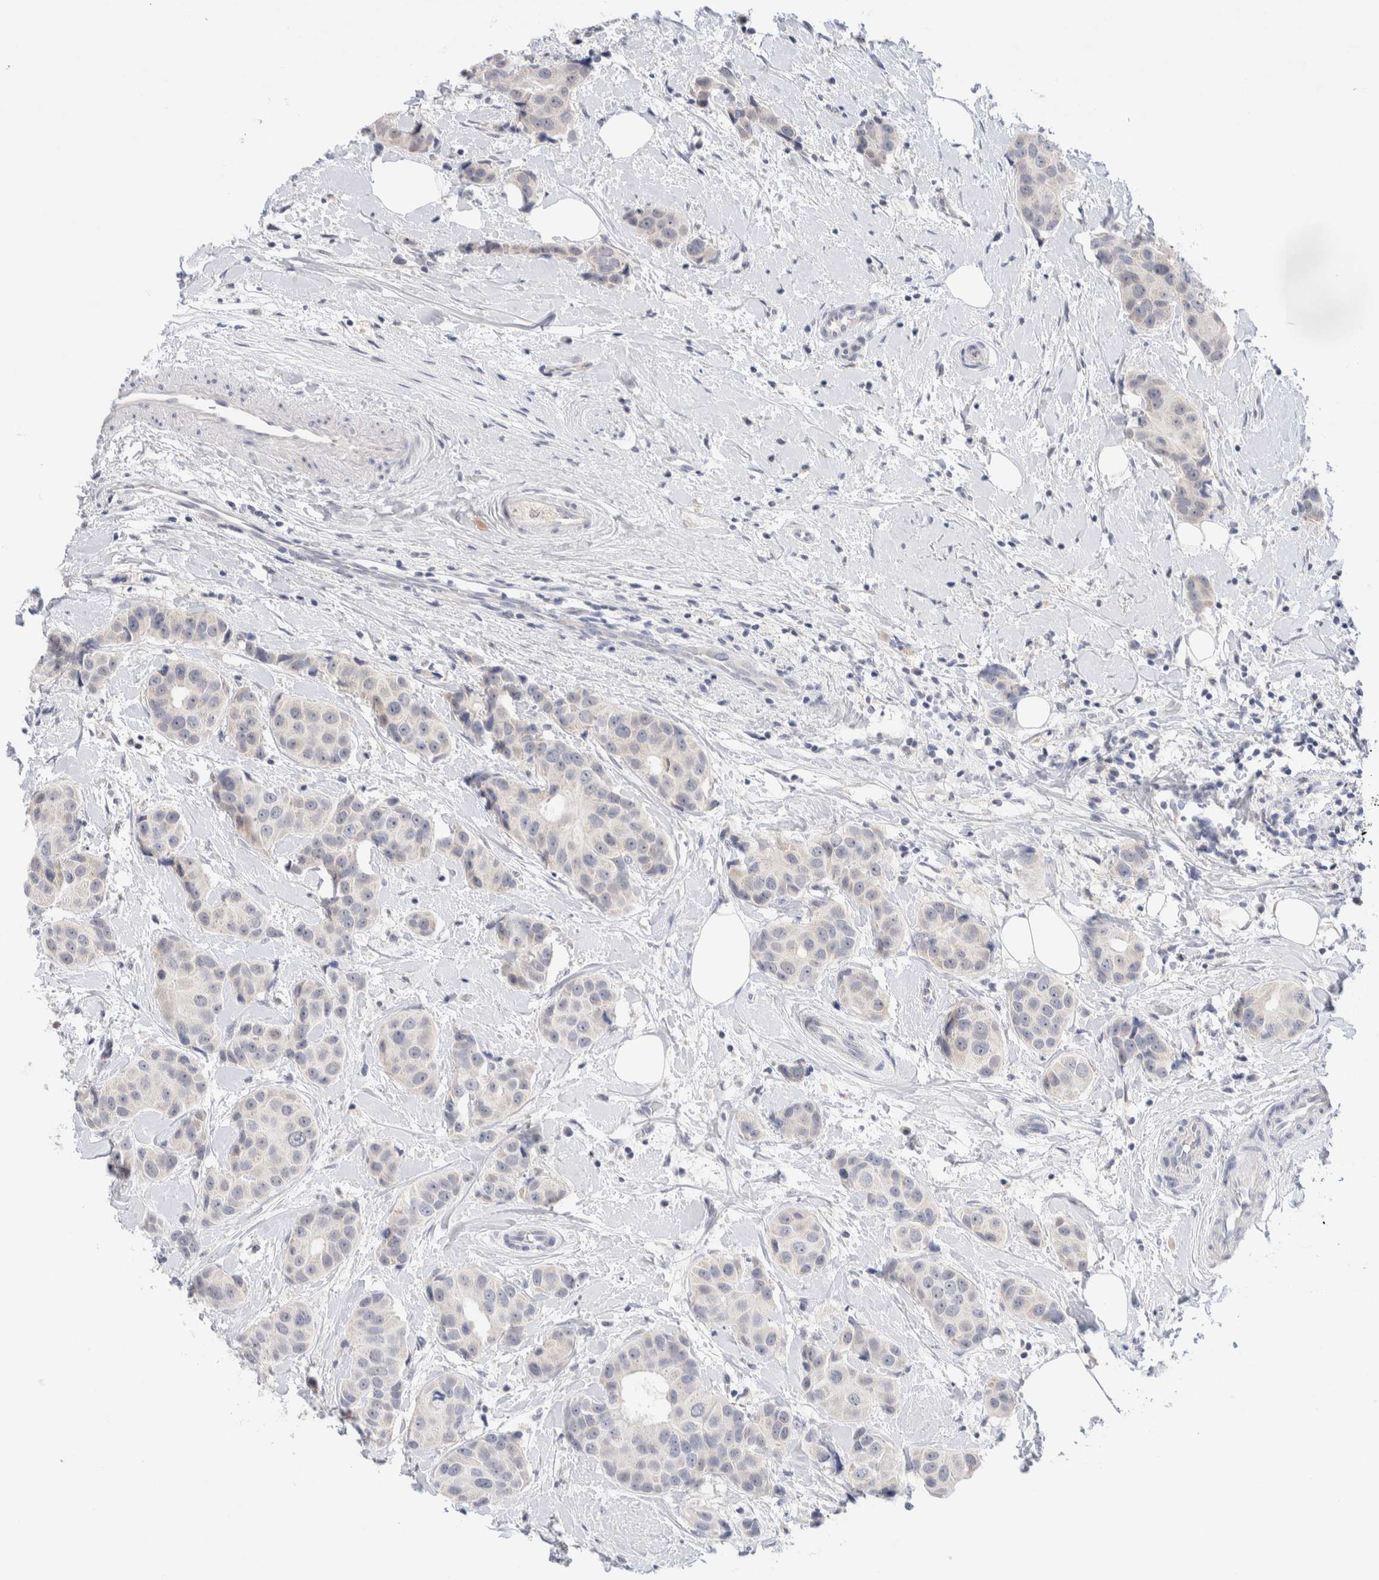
{"staining": {"intensity": "weak", "quantity": "<25%", "location": "nuclear"}, "tissue": "breast cancer", "cell_type": "Tumor cells", "image_type": "cancer", "snomed": [{"axis": "morphology", "description": "Normal tissue, NOS"}, {"axis": "morphology", "description": "Duct carcinoma"}, {"axis": "topography", "description": "Breast"}], "caption": "This is a image of immunohistochemistry (IHC) staining of intraductal carcinoma (breast), which shows no staining in tumor cells.", "gene": "DNAJB6", "patient": {"sex": "female", "age": 39}}